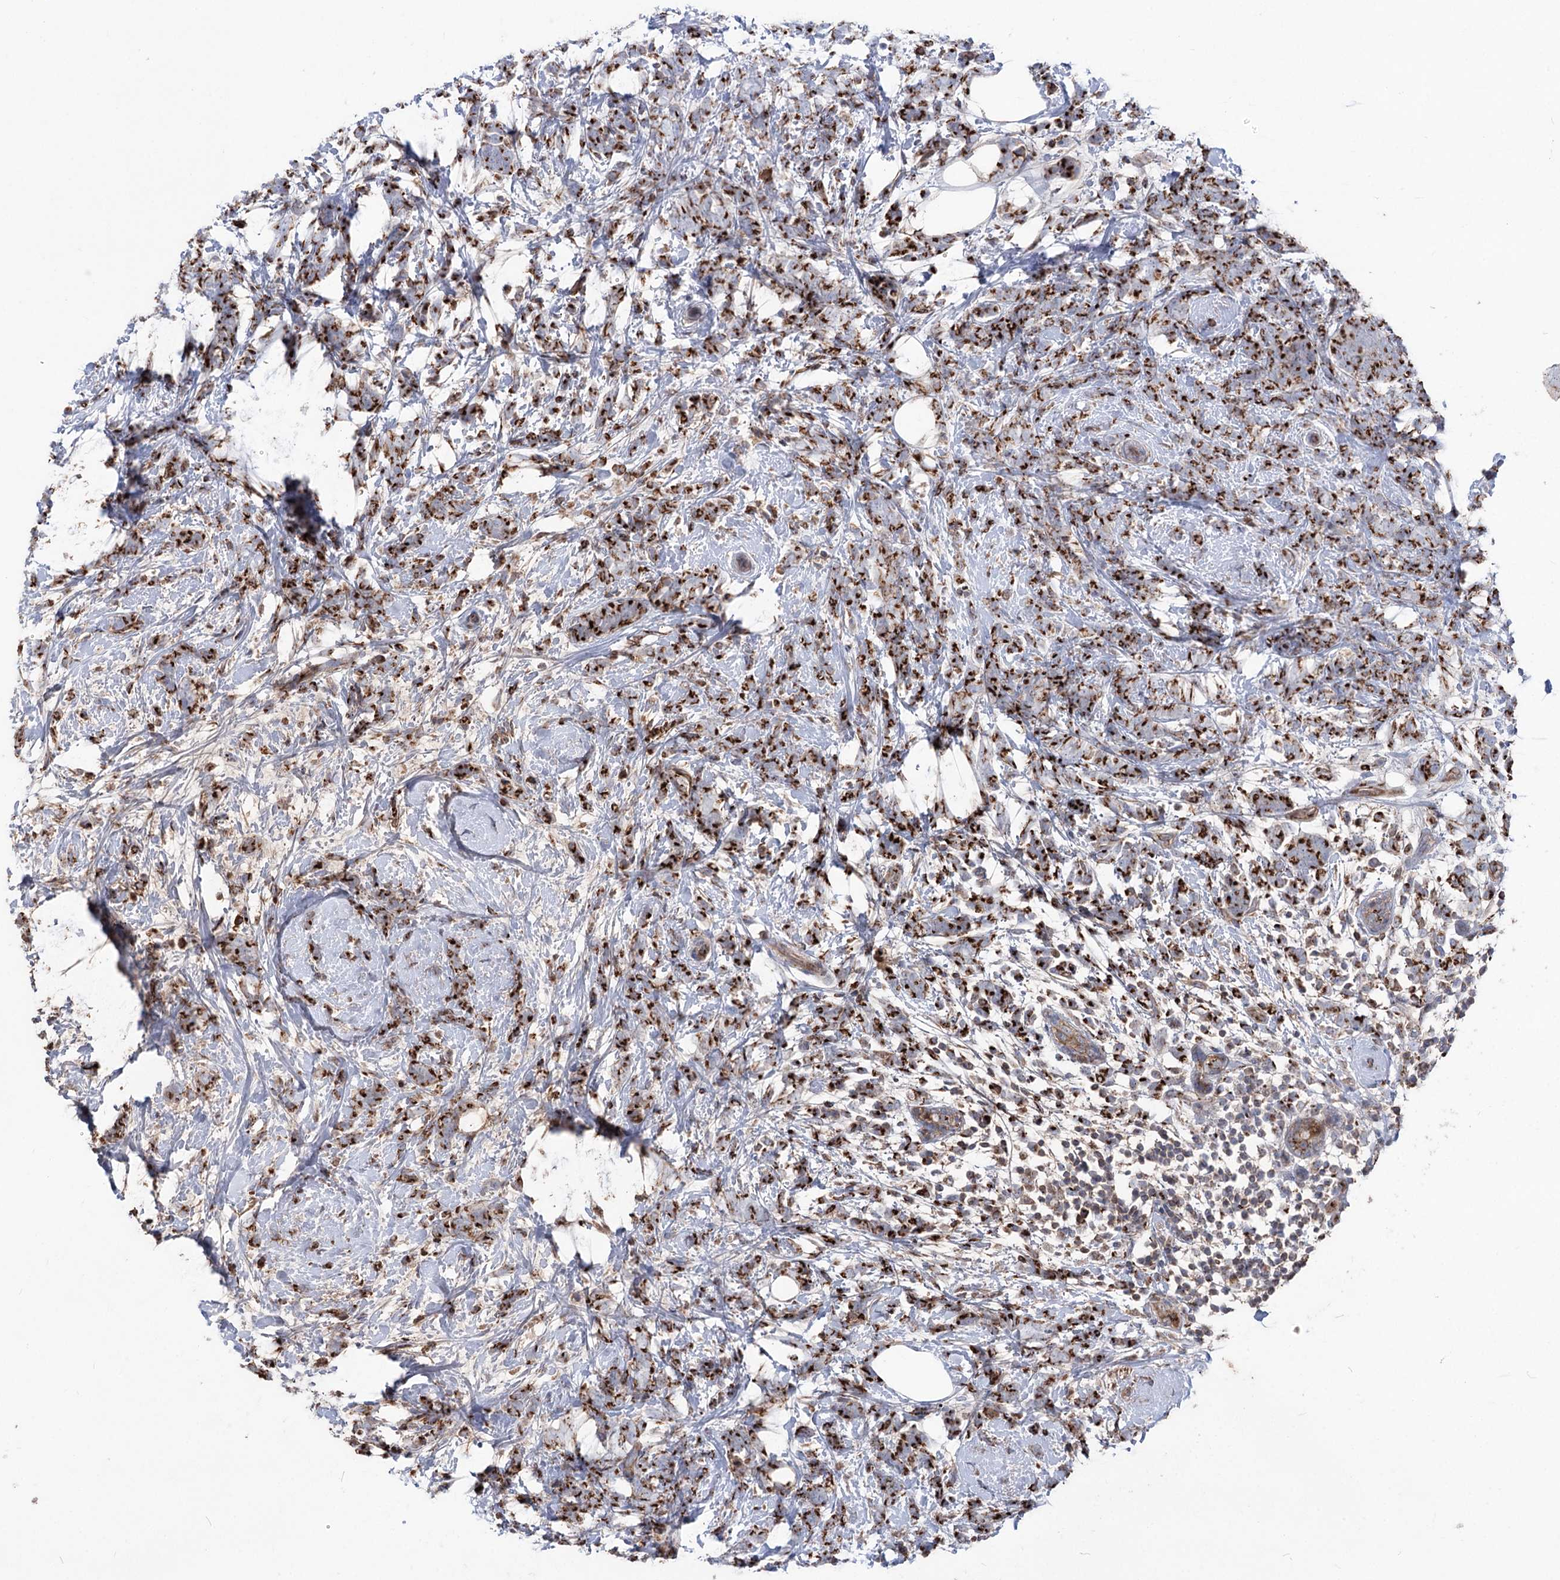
{"staining": {"intensity": "strong", "quantity": ">75%", "location": "cytoplasmic/membranous"}, "tissue": "breast cancer", "cell_type": "Tumor cells", "image_type": "cancer", "snomed": [{"axis": "morphology", "description": "Lobular carcinoma"}, {"axis": "topography", "description": "Breast"}], "caption": "High-power microscopy captured an immunohistochemistry (IHC) photomicrograph of lobular carcinoma (breast), revealing strong cytoplasmic/membranous positivity in approximately >75% of tumor cells.", "gene": "ARHGAP20", "patient": {"sex": "female", "age": 58}}